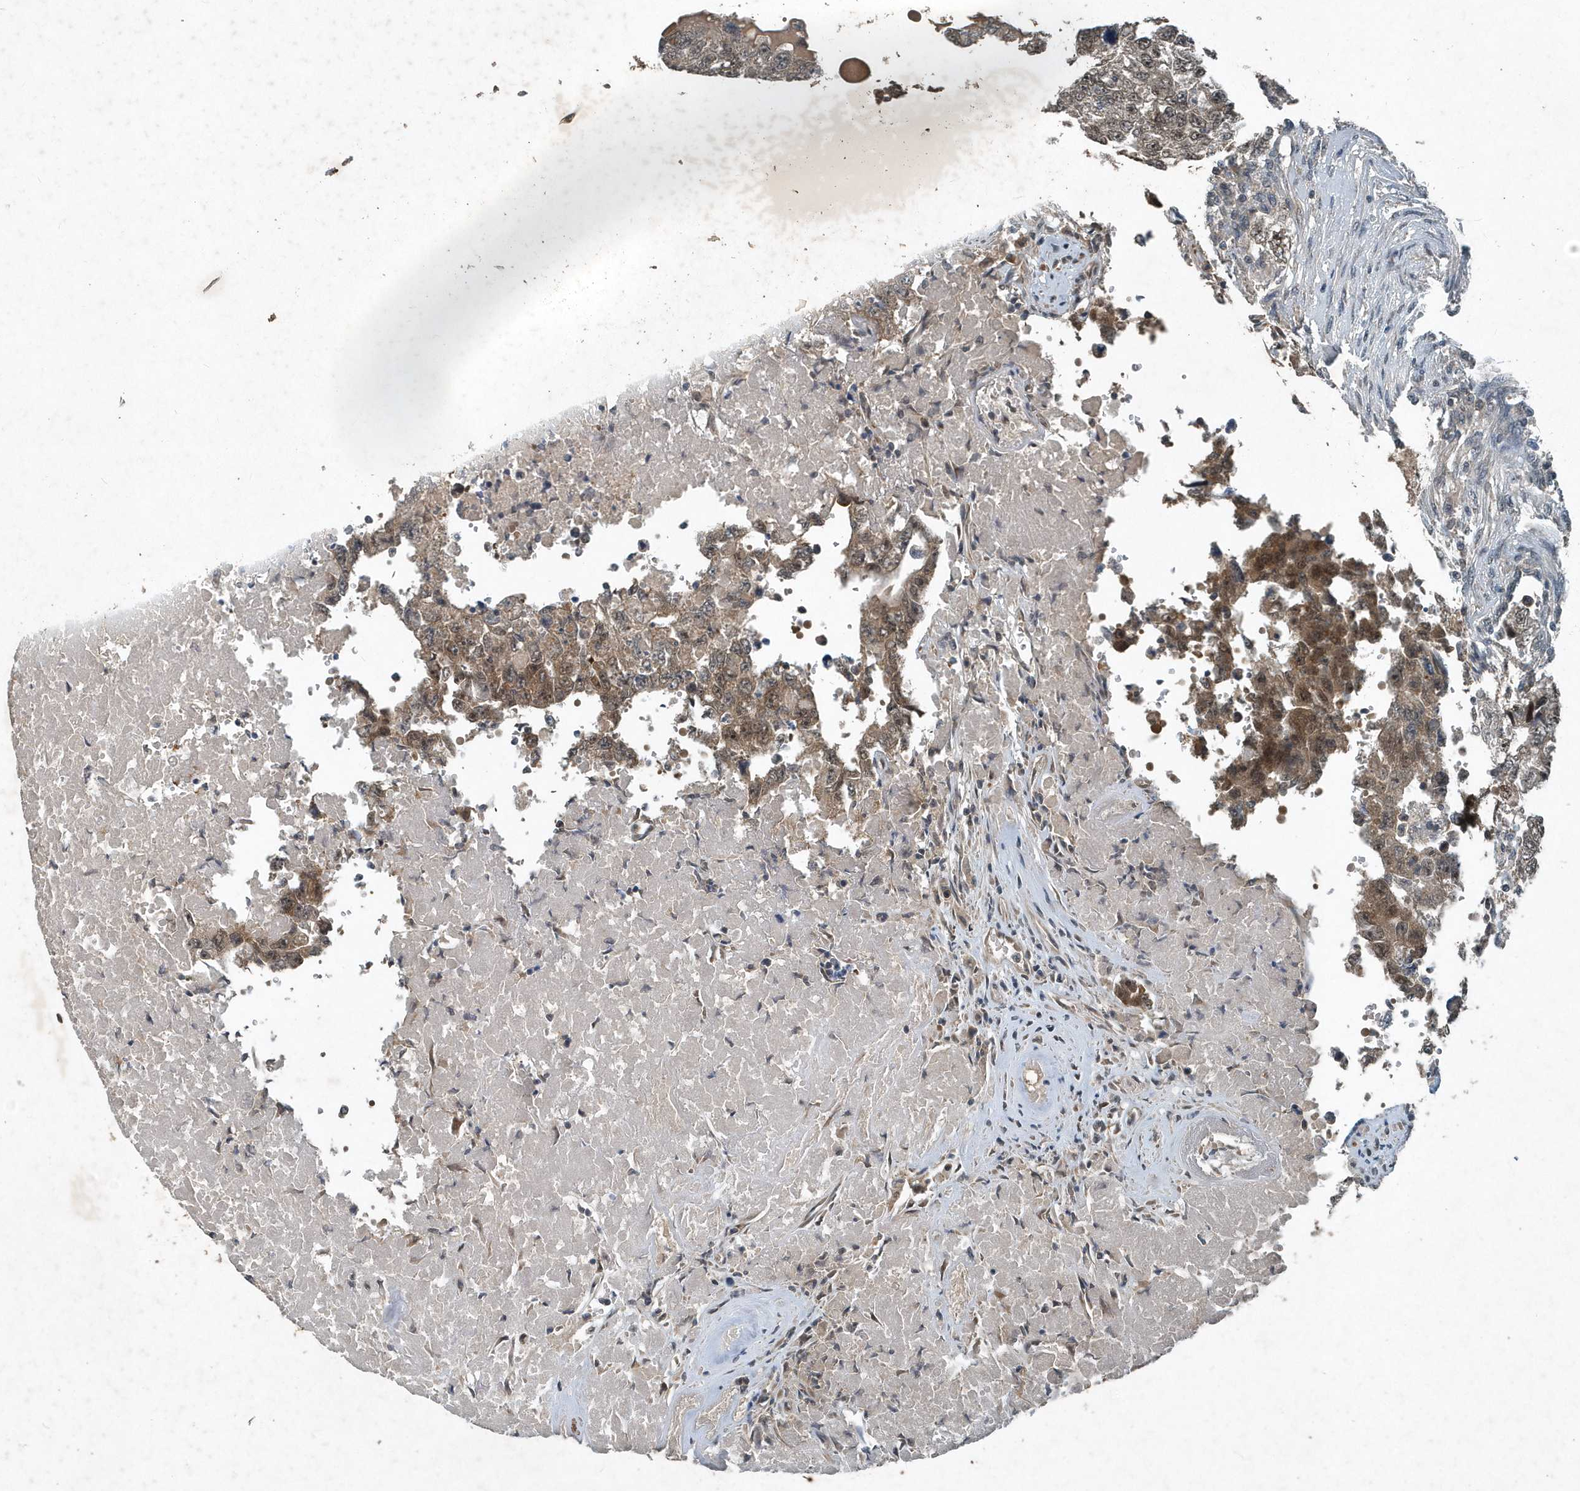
{"staining": {"intensity": "moderate", "quantity": "25%-75%", "location": "cytoplasmic/membranous,nuclear"}, "tissue": "testis cancer", "cell_type": "Tumor cells", "image_type": "cancer", "snomed": [{"axis": "morphology", "description": "Seminoma, NOS"}, {"axis": "morphology", "description": "Carcinoma, Embryonal, NOS"}, {"axis": "topography", "description": "Testis"}], "caption": "High-power microscopy captured an immunohistochemistry histopathology image of testis cancer, revealing moderate cytoplasmic/membranous and nuclear positivity in about 25%-75% of tumor cells.", "gene": "SCFD2", "patient": {"sex": "male", "age": 43}}